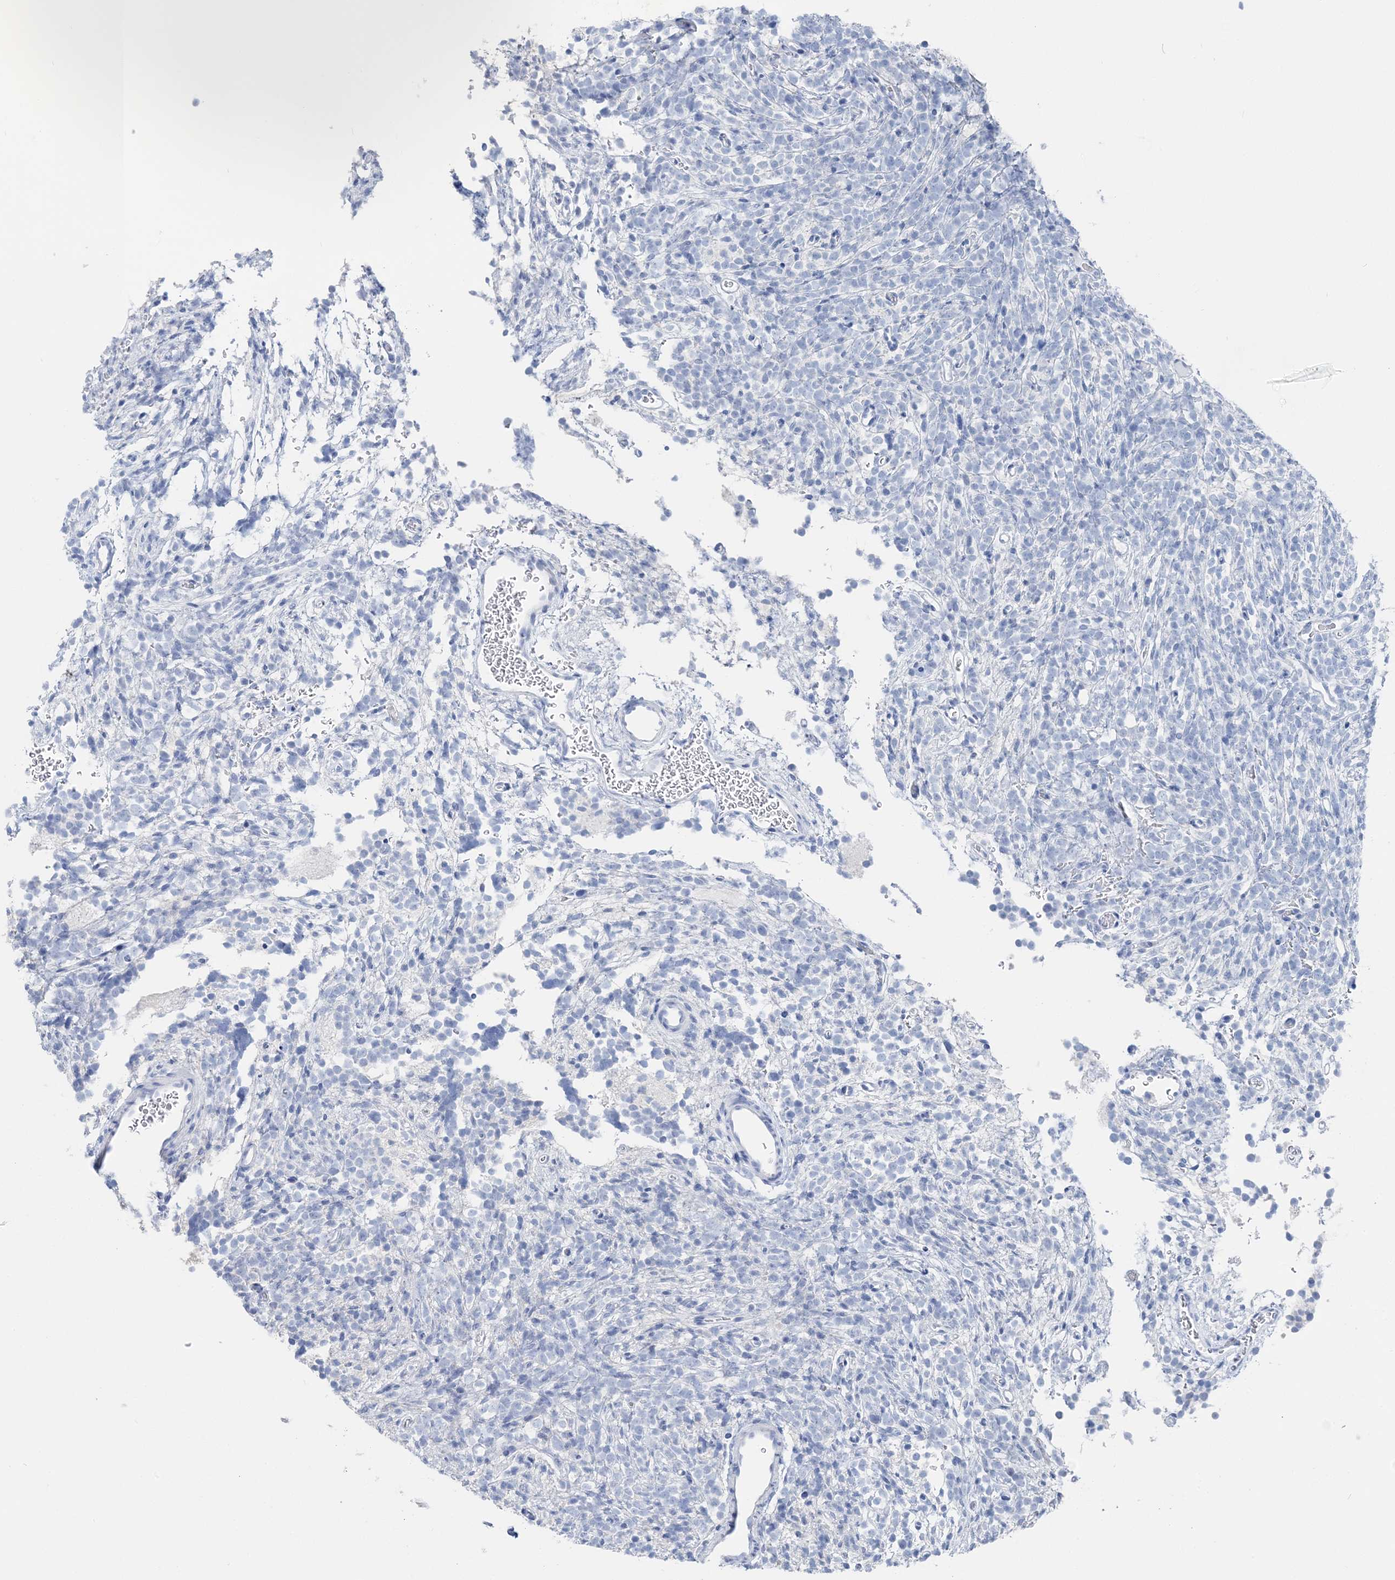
{"staining": {"intensity": "negative", "quantity": "none", "location": "none"}, "tissue": "glioma", "cell_type": "Tumor cells", "image_type": "cancer", "snomed": [{"axis": "morphology", "description": "Glioma, malignant, Low grade"}, {"axis": "topography", "description": "Brain"}], "caption": "Tumor cells show no significant staining in malignant glioma (low-grade).", "gene": "TSPYL6", "patient": {"sex": "female", "age": 1}}